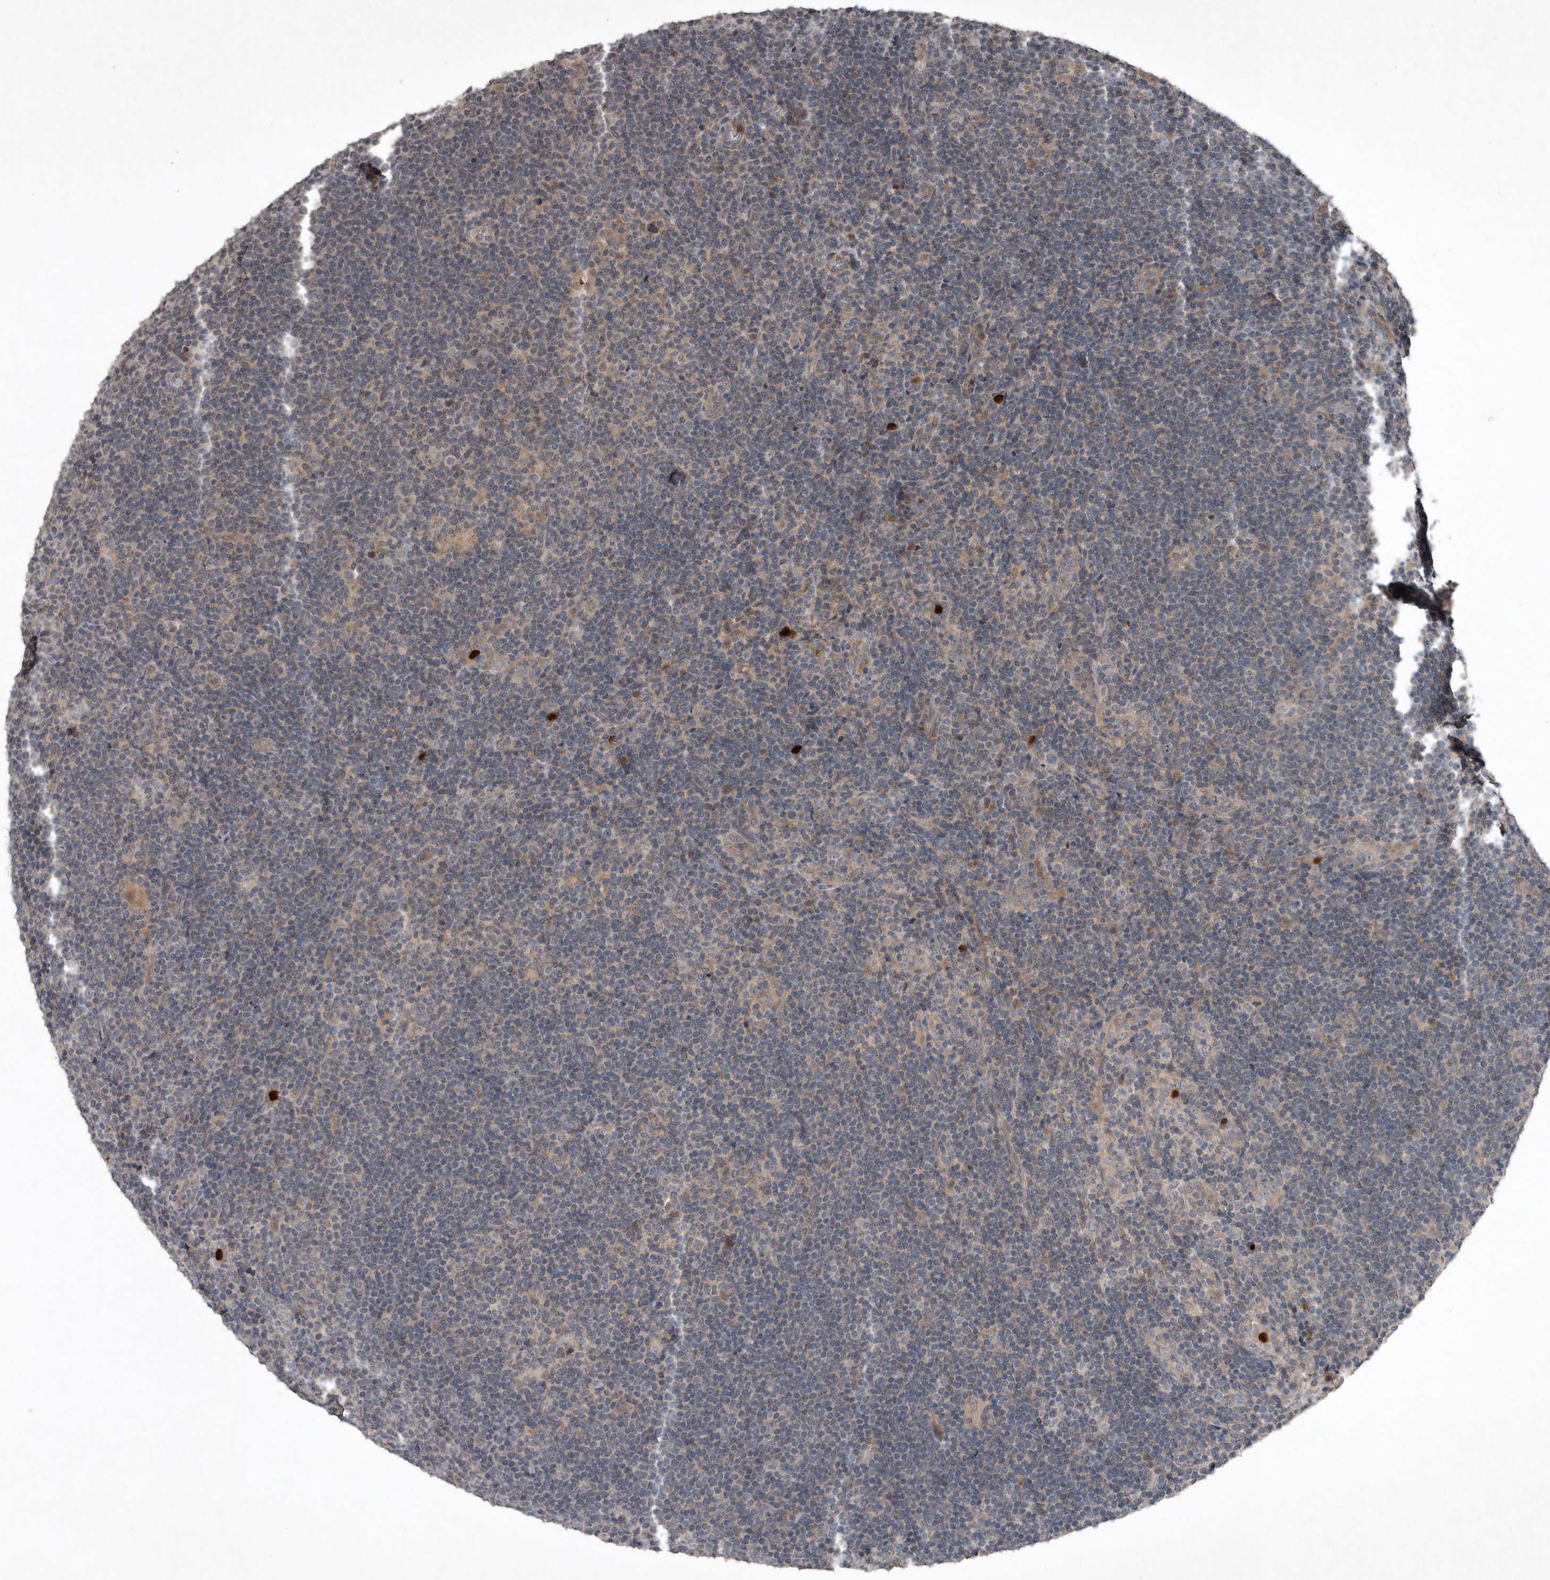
{"staining": {"intensity": "weak", "quantity": "<25%", "location": "cytoplasmic/membranous"}, "tissue": "lymphoma", "cell_type": "Tumor cells", "image_type": "cancer", "snomed": [{"axis": "morphology", "description": "Hodgkin's disease, NOS"}, {"axis": "topography", "description": "Lymph node"}], "caption": "Immunohistochemical staining of lymphoma shows no significant positivity in tumor cells.", "gene": "SCP2", "patient": {"sex": "female", "age": 57}}